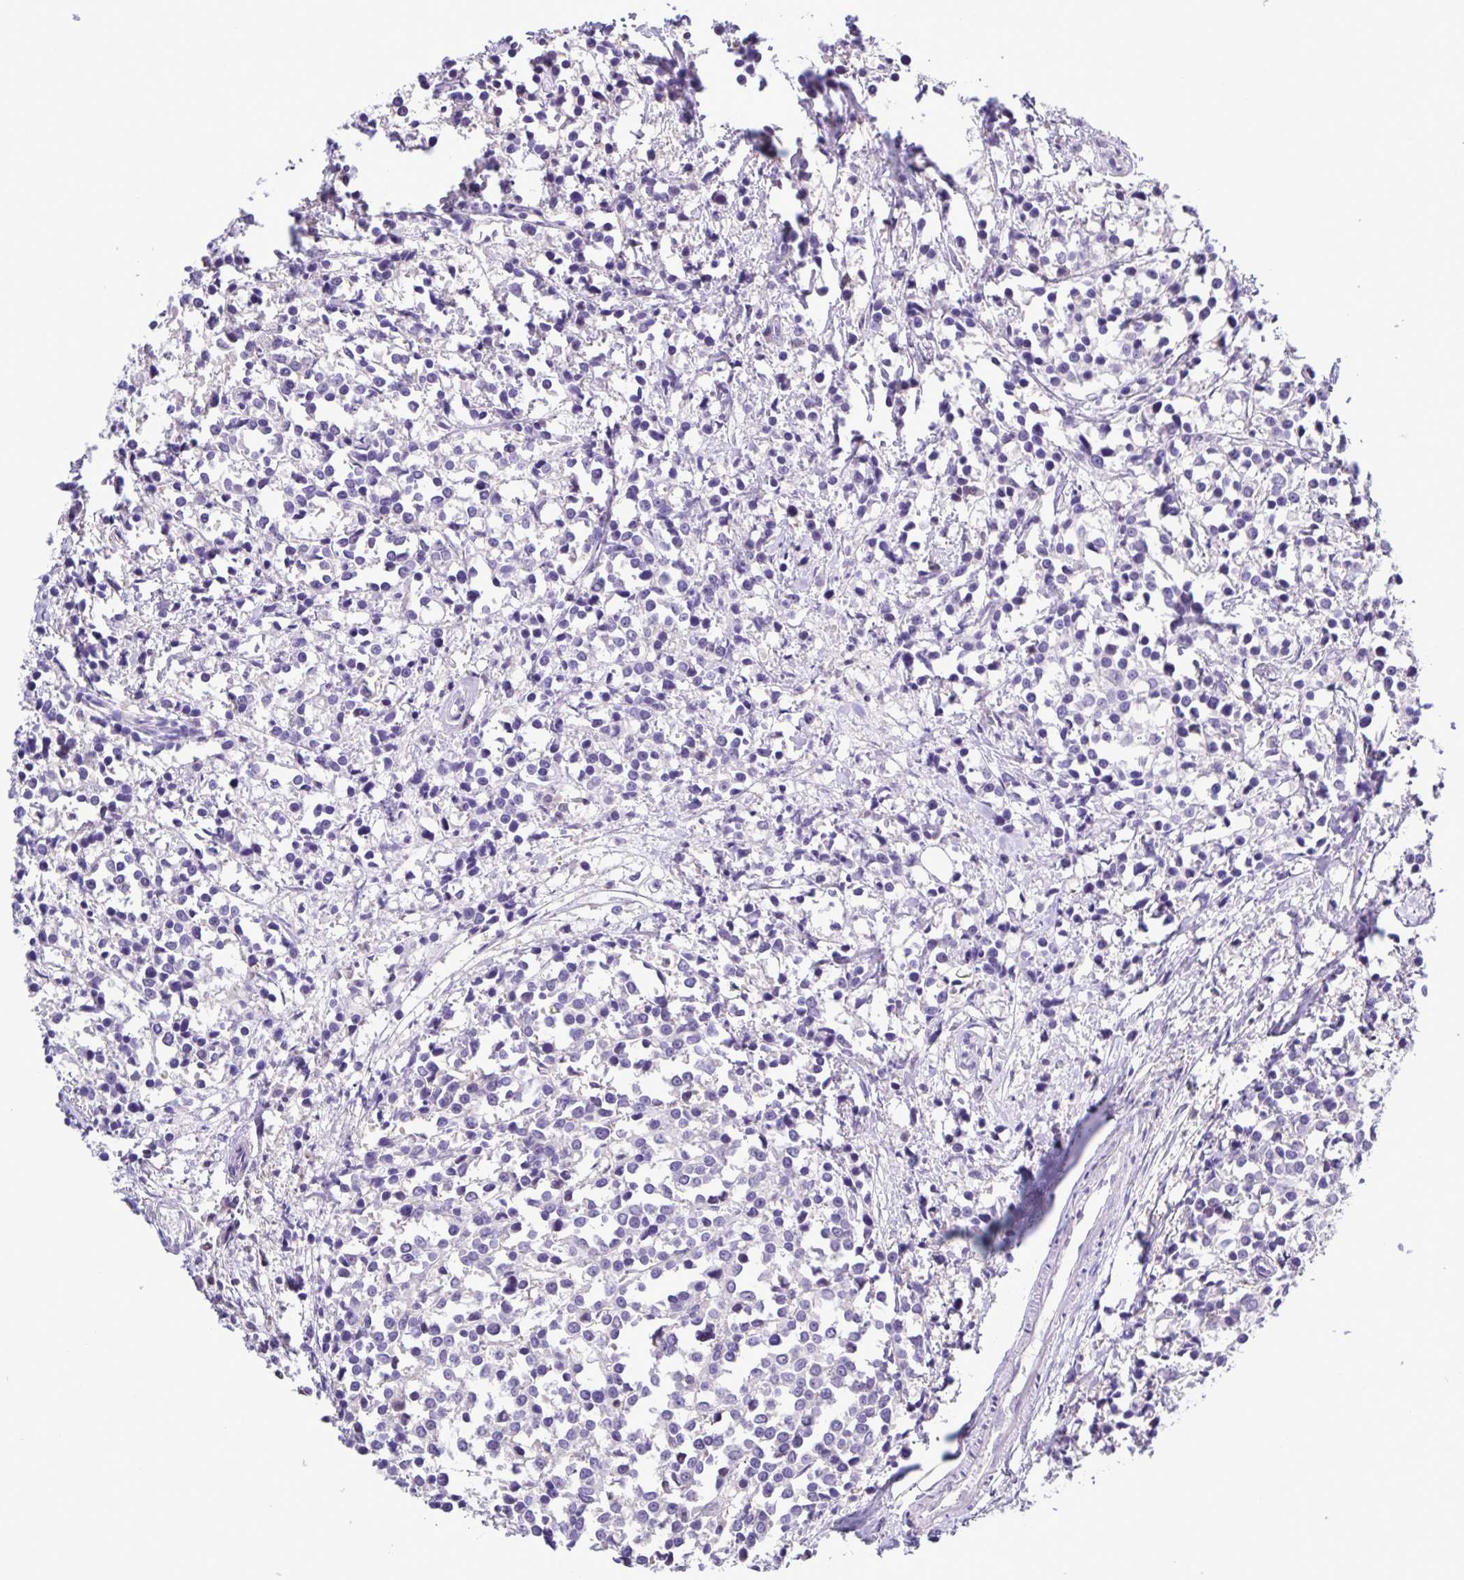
{"staining": {"intensity": "negative", "quantity": "none", "location": "none"}, "tissue": "breast cancer", "cell_type": "Tumor cells", "image_type": "cancer", "snomed": [{"axis": "morphology", "description": "Duct carcinoma"}, {"axis": "topography", "description": "Breast"}], "caption": "Protein analysis of breast cancer (infiltrating ductal carcinoma) reveals no significant expression in tumor cells.", "gene": "ONECUT2", "patient": {"sex": "female", "age": 80}}